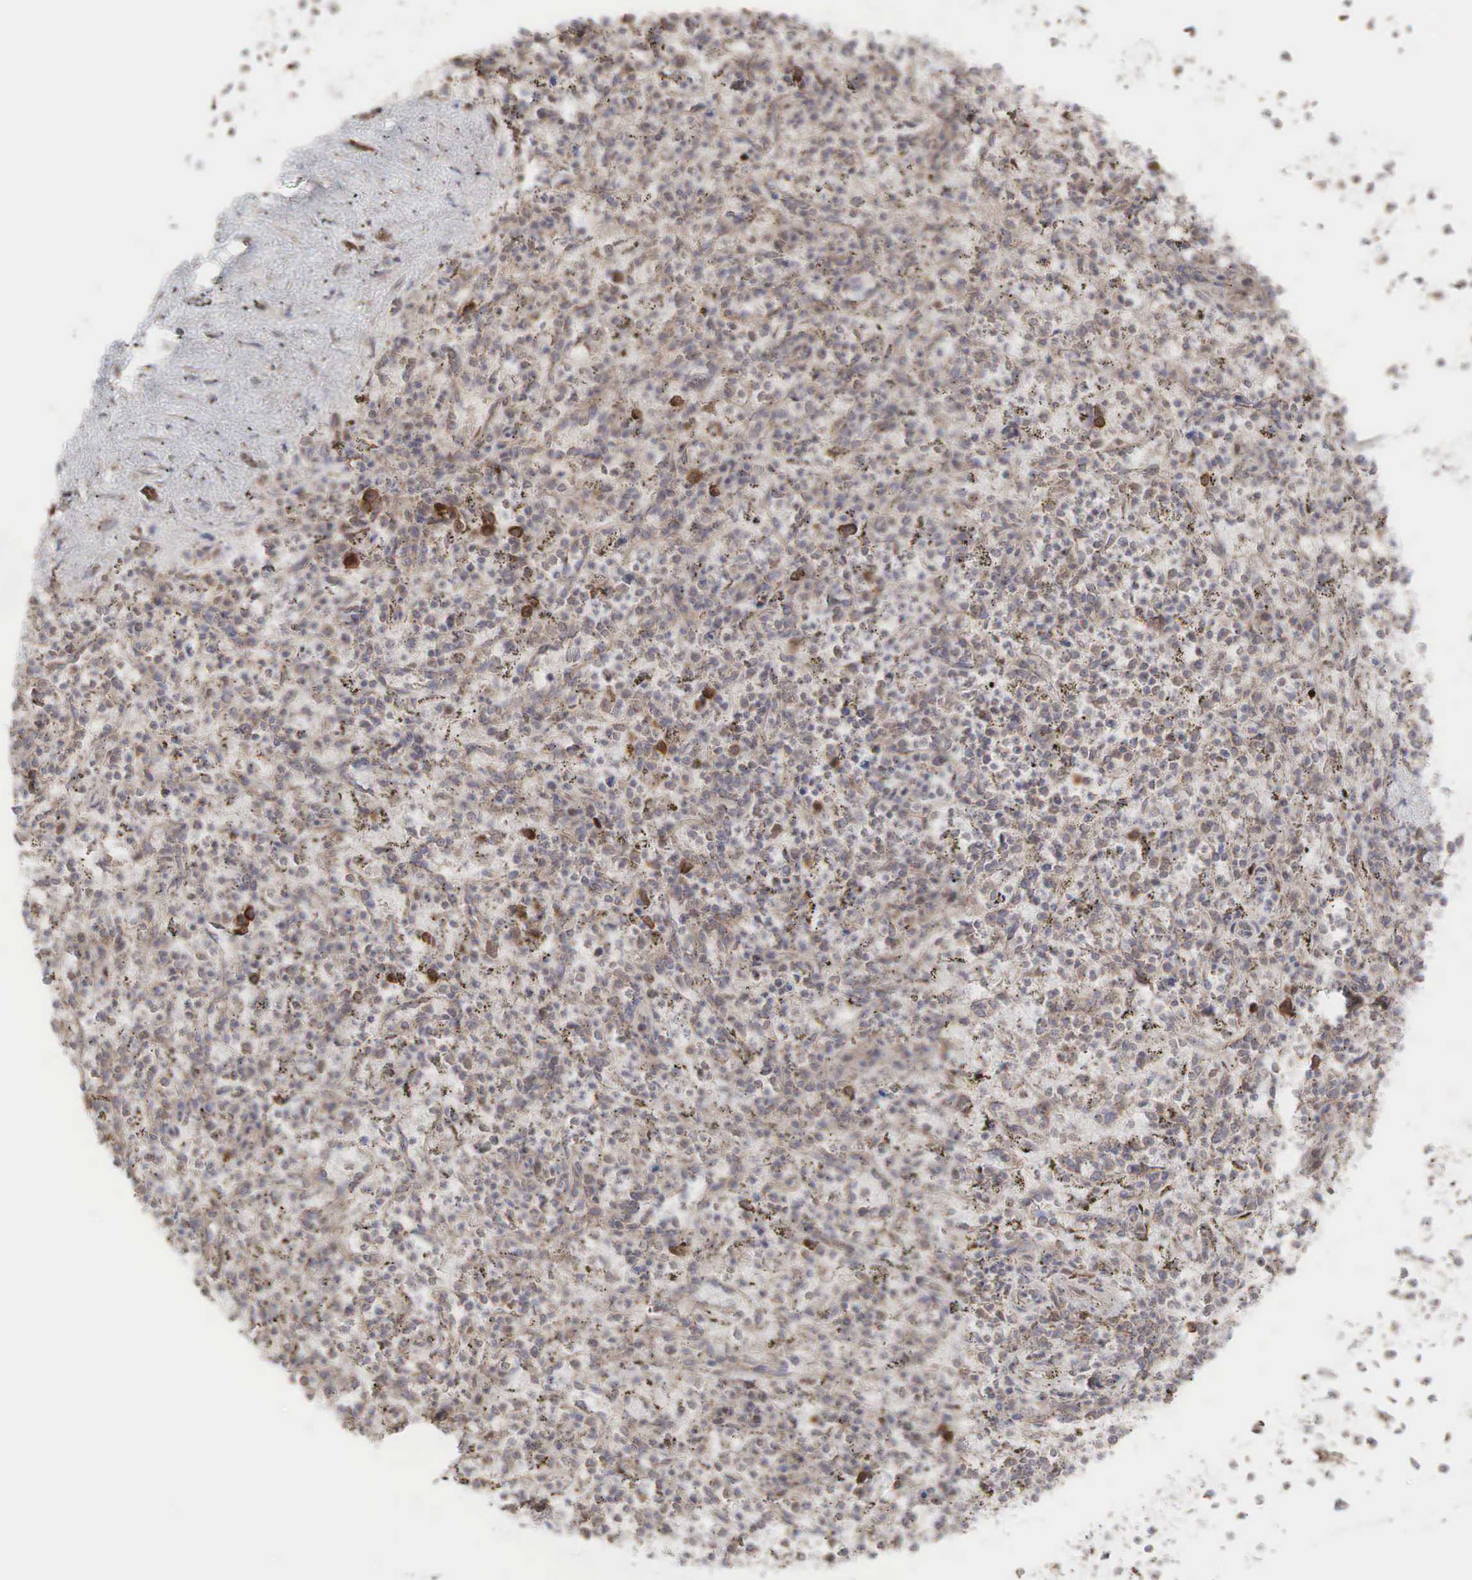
{"staining": {"intensity": "moderate", "quantity": ">75%", "location": "cytoplasmic/membranous"}, "tissue": "spleen", "cell_type": "Cells in red pulp", "image_type": "normal", "snomed": [{"axis": "morphology", "description": "Normal tissue, NOS"}, {"axis": "topography", "description": "Spleen"}], "caption": "Spleen stained for a protein exhibits moderate cytoplasmic/membranous positivity in cells in red pulp. (IHC, brightfield microscopy, high magnification).", "gene": "PABPC5", "patient": {"sex": "male", "age": 72}}